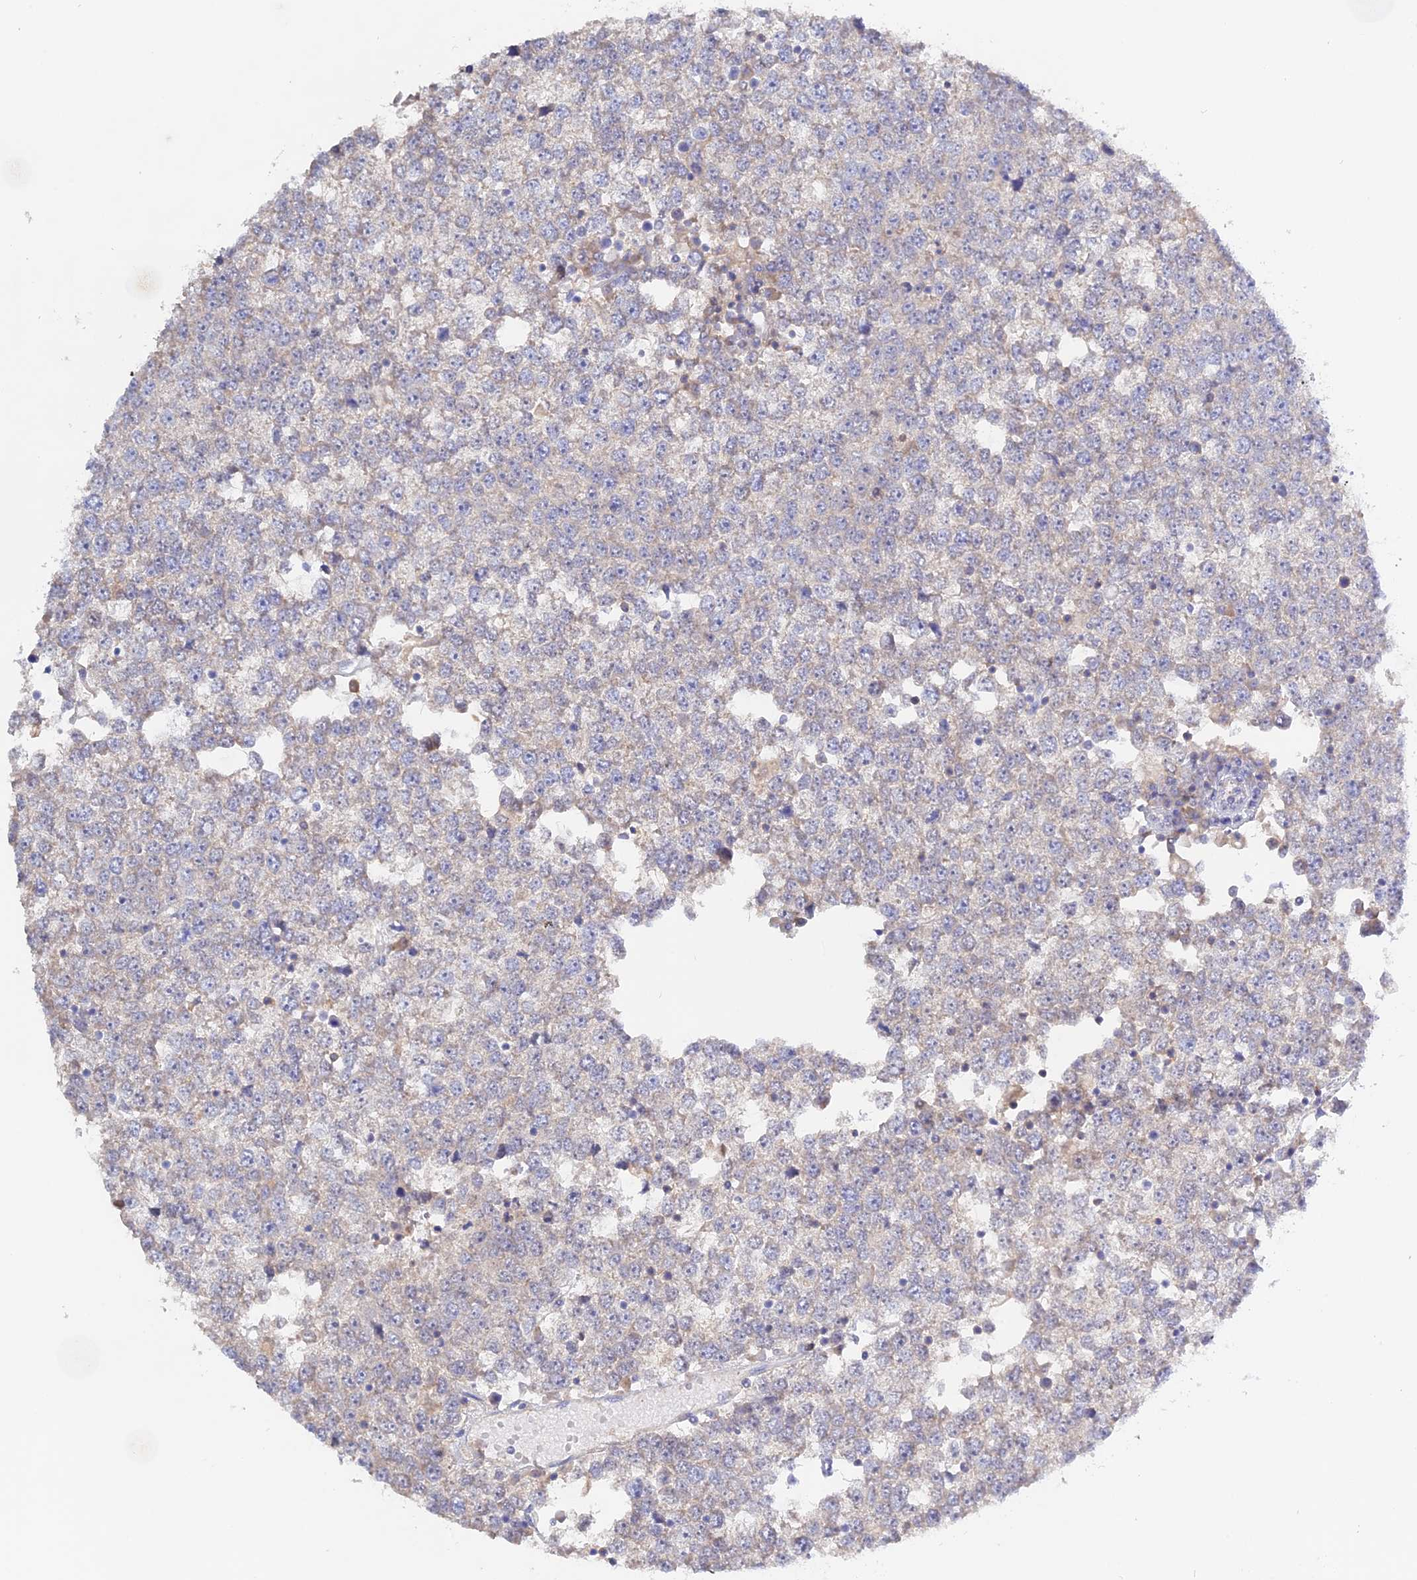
{"staining": {"intensity": "negative", "quantity": "none", "location": "none"}, "tissue": "testis cancer", "cell_type": "Tumor cells", "image_type": "cancer", "snomed": [{"axis": "morphology", "description": "Seminoma, NOS"}, {"axis": "topography", "description": "Testis"}], "caption": "DAB (3,3'-diaminobenzidine) immunohistochemical staining of human seminoma (testis) shows no significant staining in tumor cells. The staining is performed using DAB (3,3'-diaminobenzidine) brown chromogen with nuclei counter-stained in using hematoxylin.", "gene": "ADGRA1", "patient": {"sex": "male", "age": 65}}